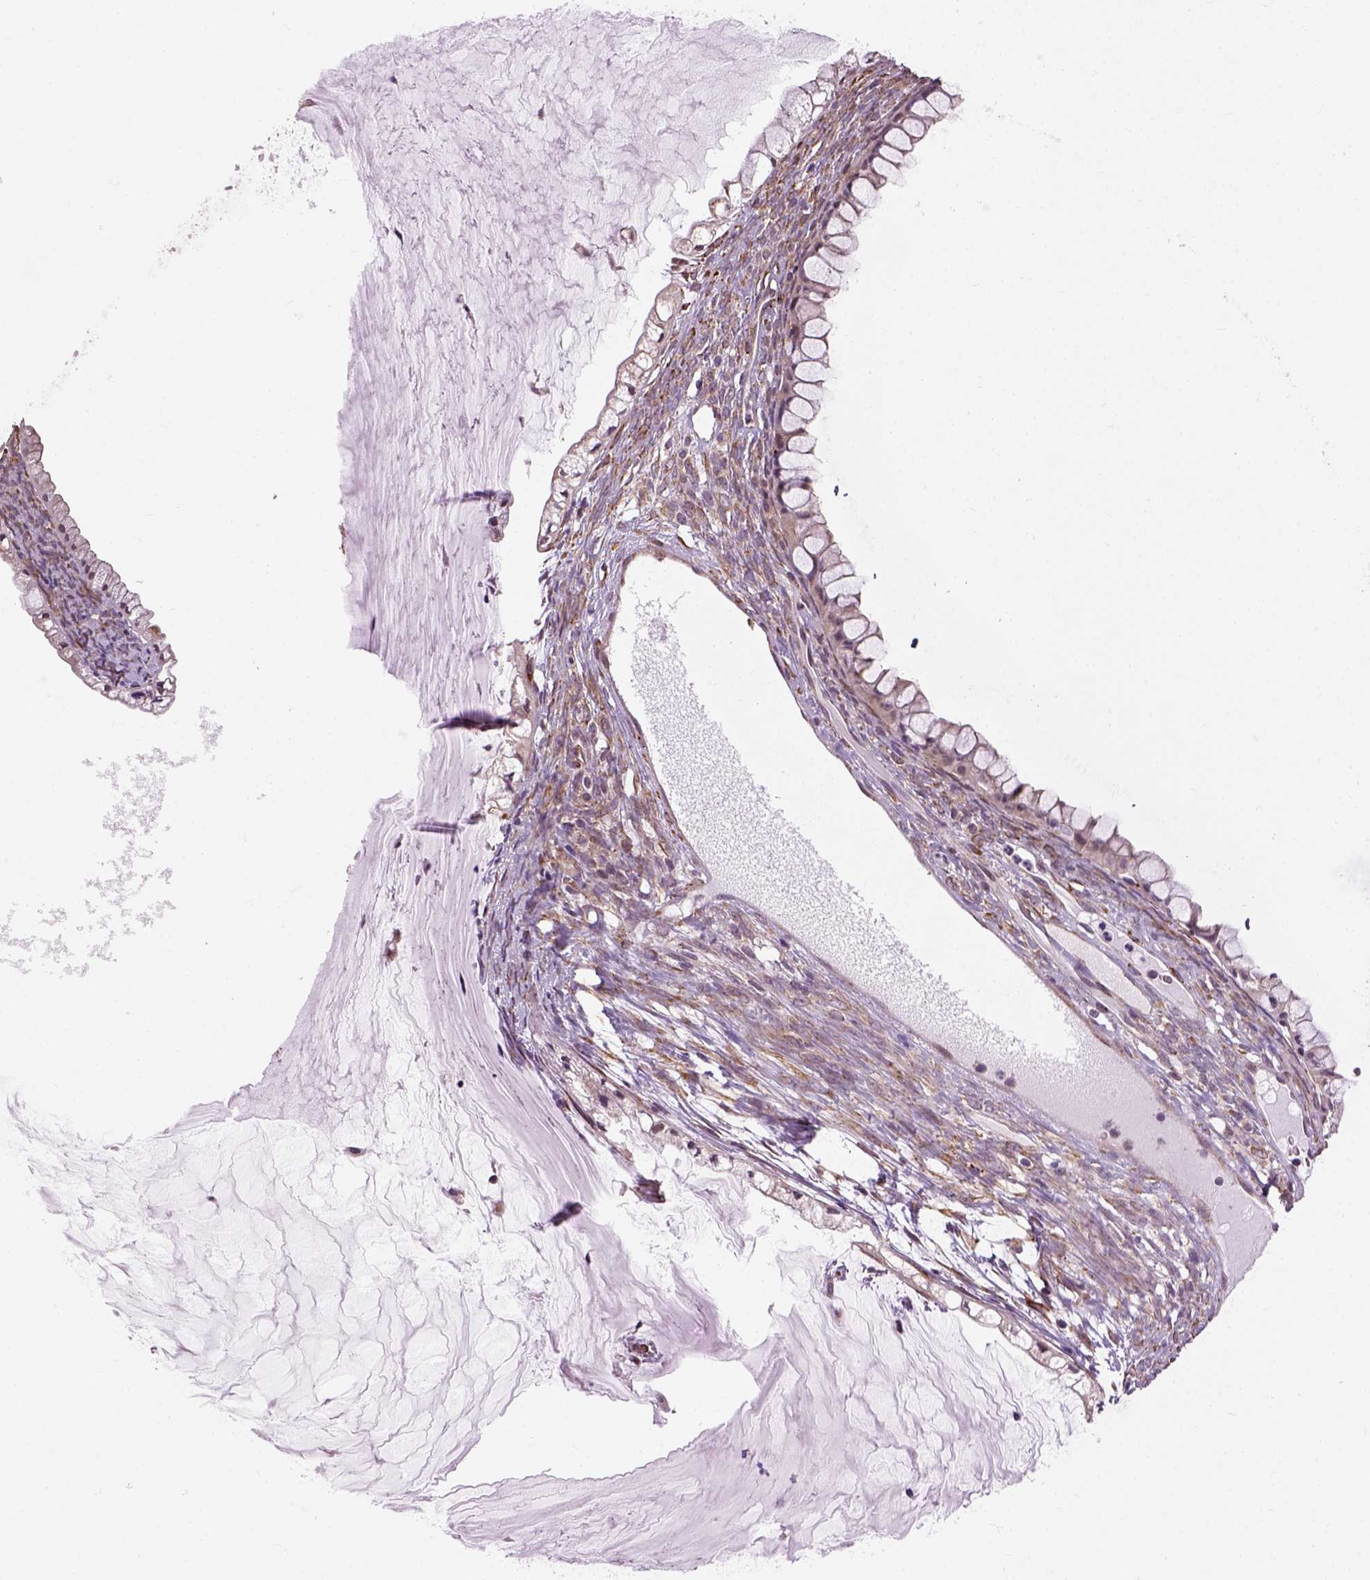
{"staining": {"intensity": "weak", "quantity": "25%-75%", "location": "cytoplasmic/membranous"}, "tissue": "ovarian cancer", "cell_type": "Tumor cells", "image_type": "cancer", "snomed": [{"axis": "morphology", "description": "Cystadenocarcinoma, mucinous, NOS"}, {"axis": "topography", "description": "Ovary"}], "caption": "Weak cytoplasmic/membranous staining is present in approximately 25%-75% of tumor cells in ovarian cancer. (IHC, brightfield microscopy, high magnification).", "gene": "XK", "patient": {"sex": "female", "age": 57}}